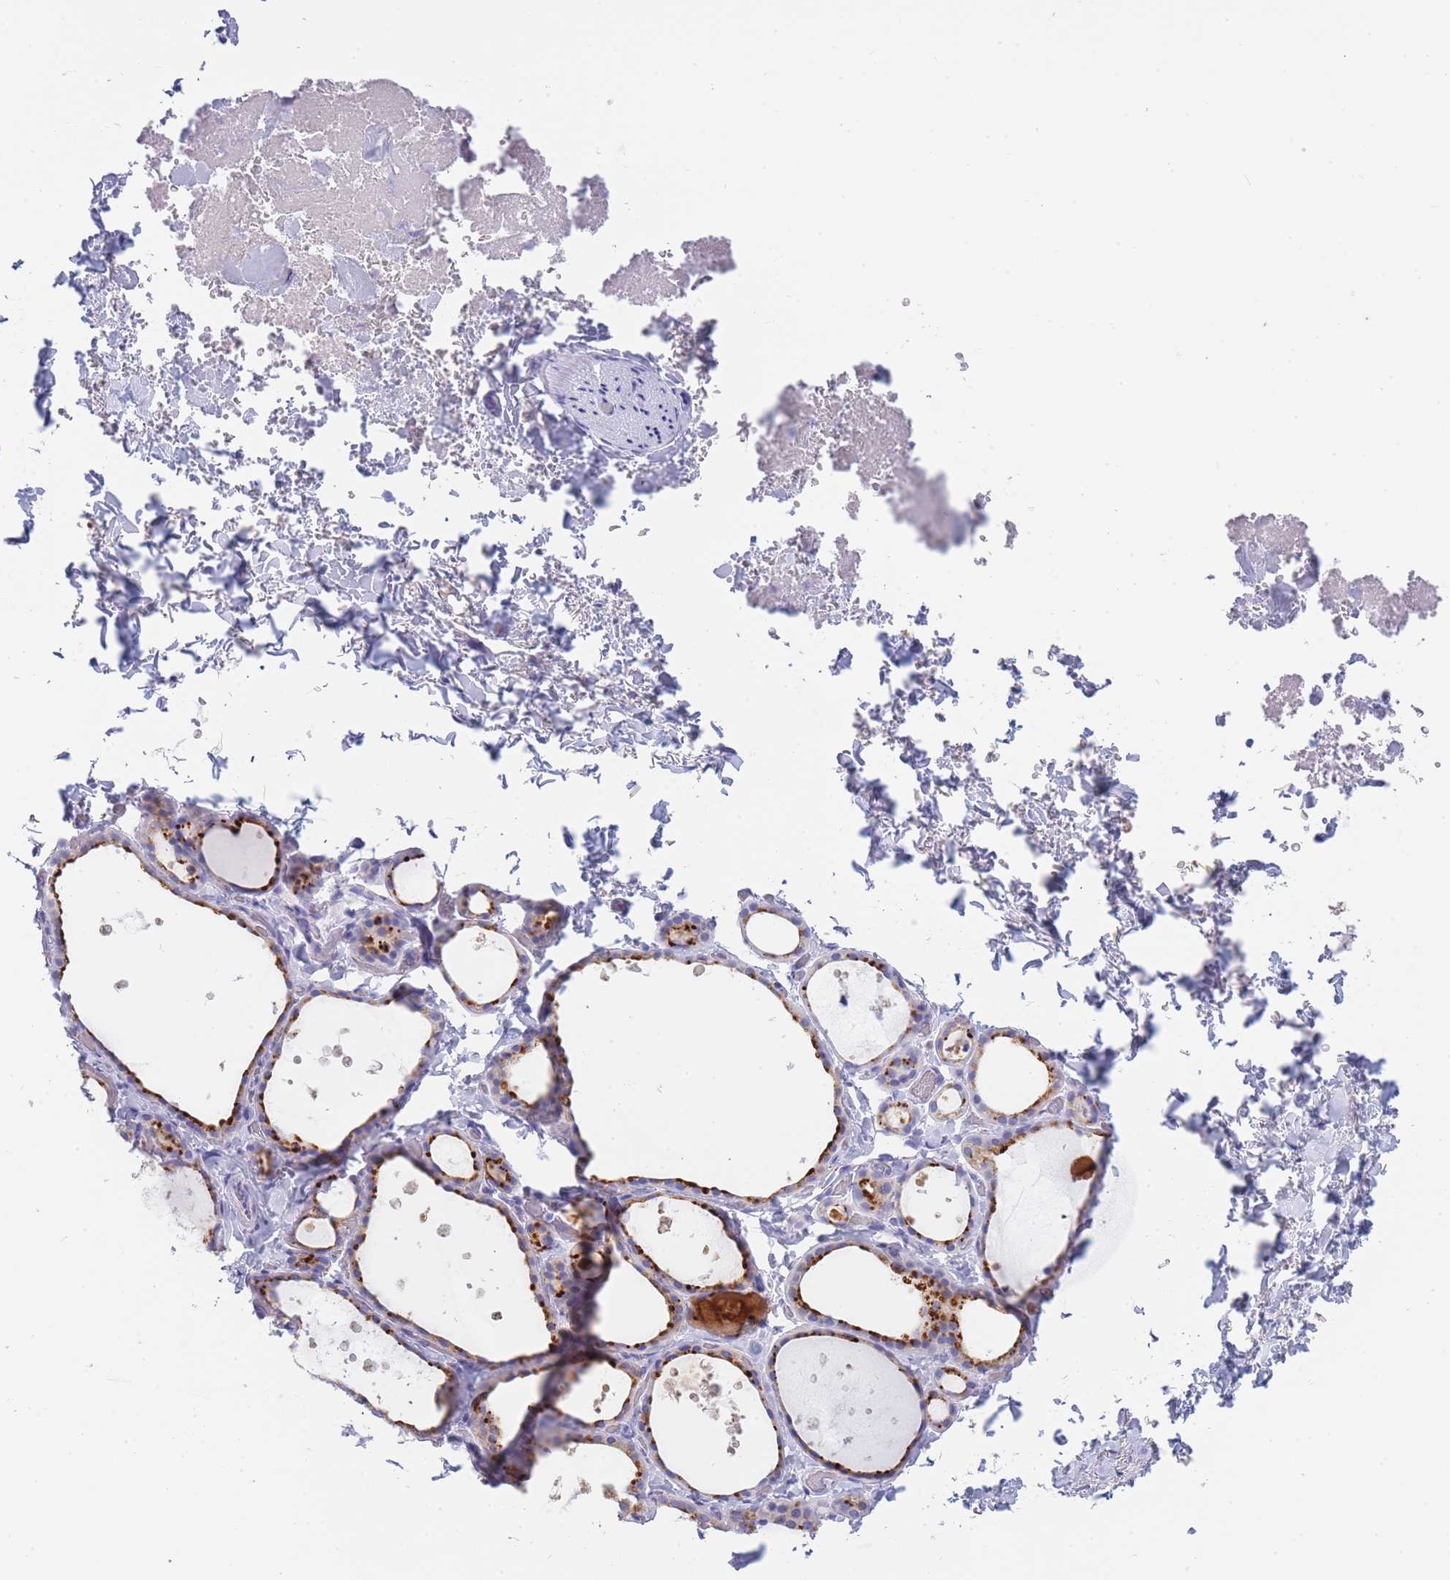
{"staining": {"intensity": "strong", "quantity": "25%-75%", "location": "cytoplasmic/membranous"}, "tissue": "thyroid gland", "cell_type": "Glandular cells", "image_type": "normal", "snomed": [{"axis": "morphology", "description": "Normal tissue, NOS"}, {"axis": "topography", "description": "Thyroid gland"}], "caption": "Immunohistochemical staining of benign human thyroid gland displays high levels of strong cytoplasmic/membranous expression in about 25%-75% of glandular cells.", "gene": "GAA", "patient": {"sex": "female", "age": 44}}